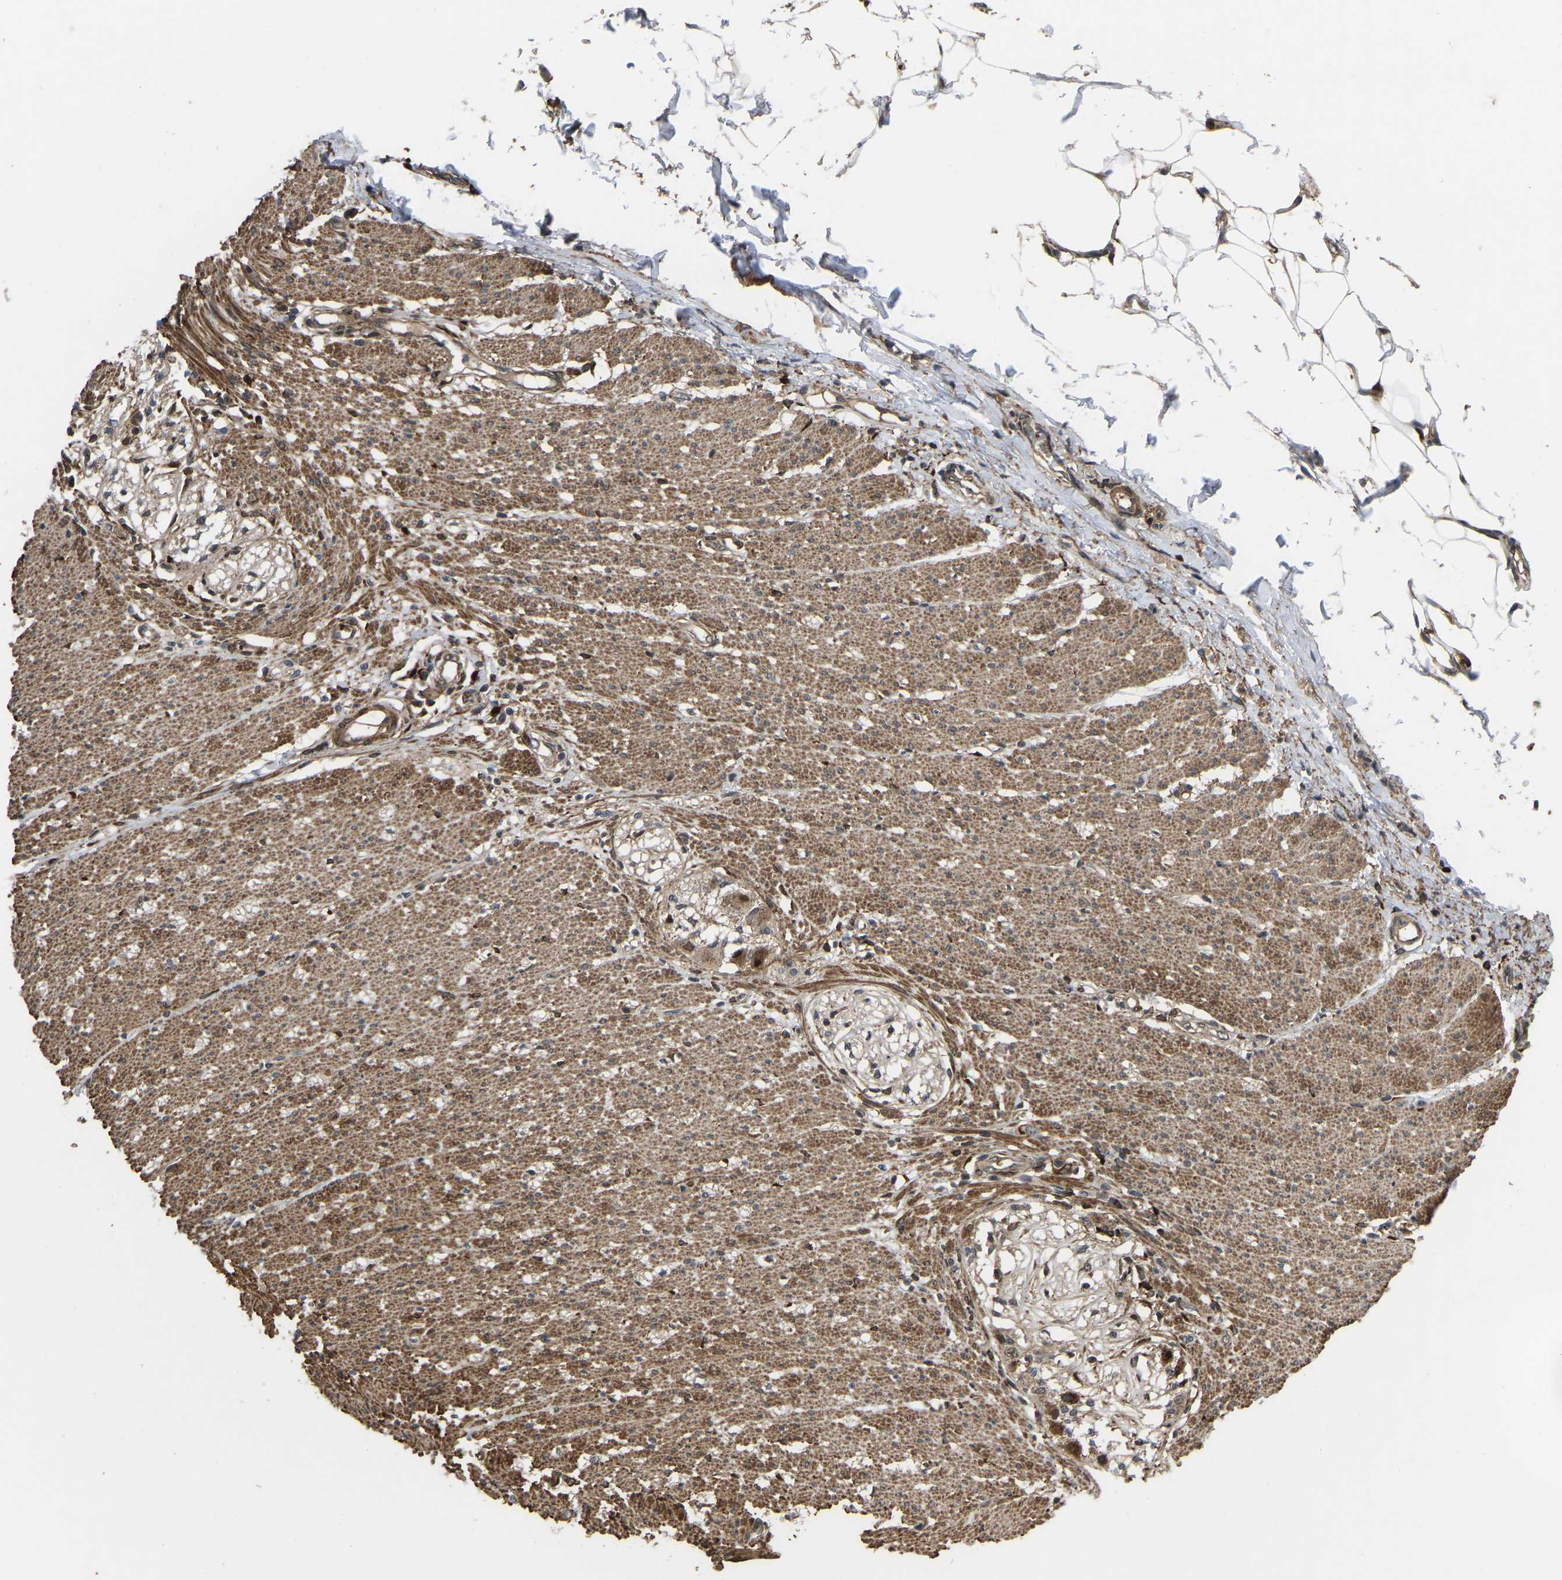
{"staining": {"intensity": "moderate", "quantity": ">75%", "location": "cytoplasmic/membranous"}, "tissue": "smooth muscle", "cell_type": "Smooth muscle cells", "image_type": "normal", "snomed": [{"axis": "morphology", "description": "Normal tissue, NOS"}, {"axis": "morphology", "description": "Adenocarcinoma, NOS"}, {"axis": "topography", "description": "Colon"}, {"axis": "topography", "description": "Peripheral nerve tissue"}], "caption": "Immunohistochemistry (DAB (3,3'-diaminobenzidine)) staining of normal human smooth muscle shows moderate cytoplasmic/membranous protein positivity in about >75% of smooth muscle cells. (DAB (3,3'-diaminobenzidine) = brown stain, brightfield microscopy at high magnification).", "gene": "CYP7B1", "patient": {"sex": "male", "age": 14}}